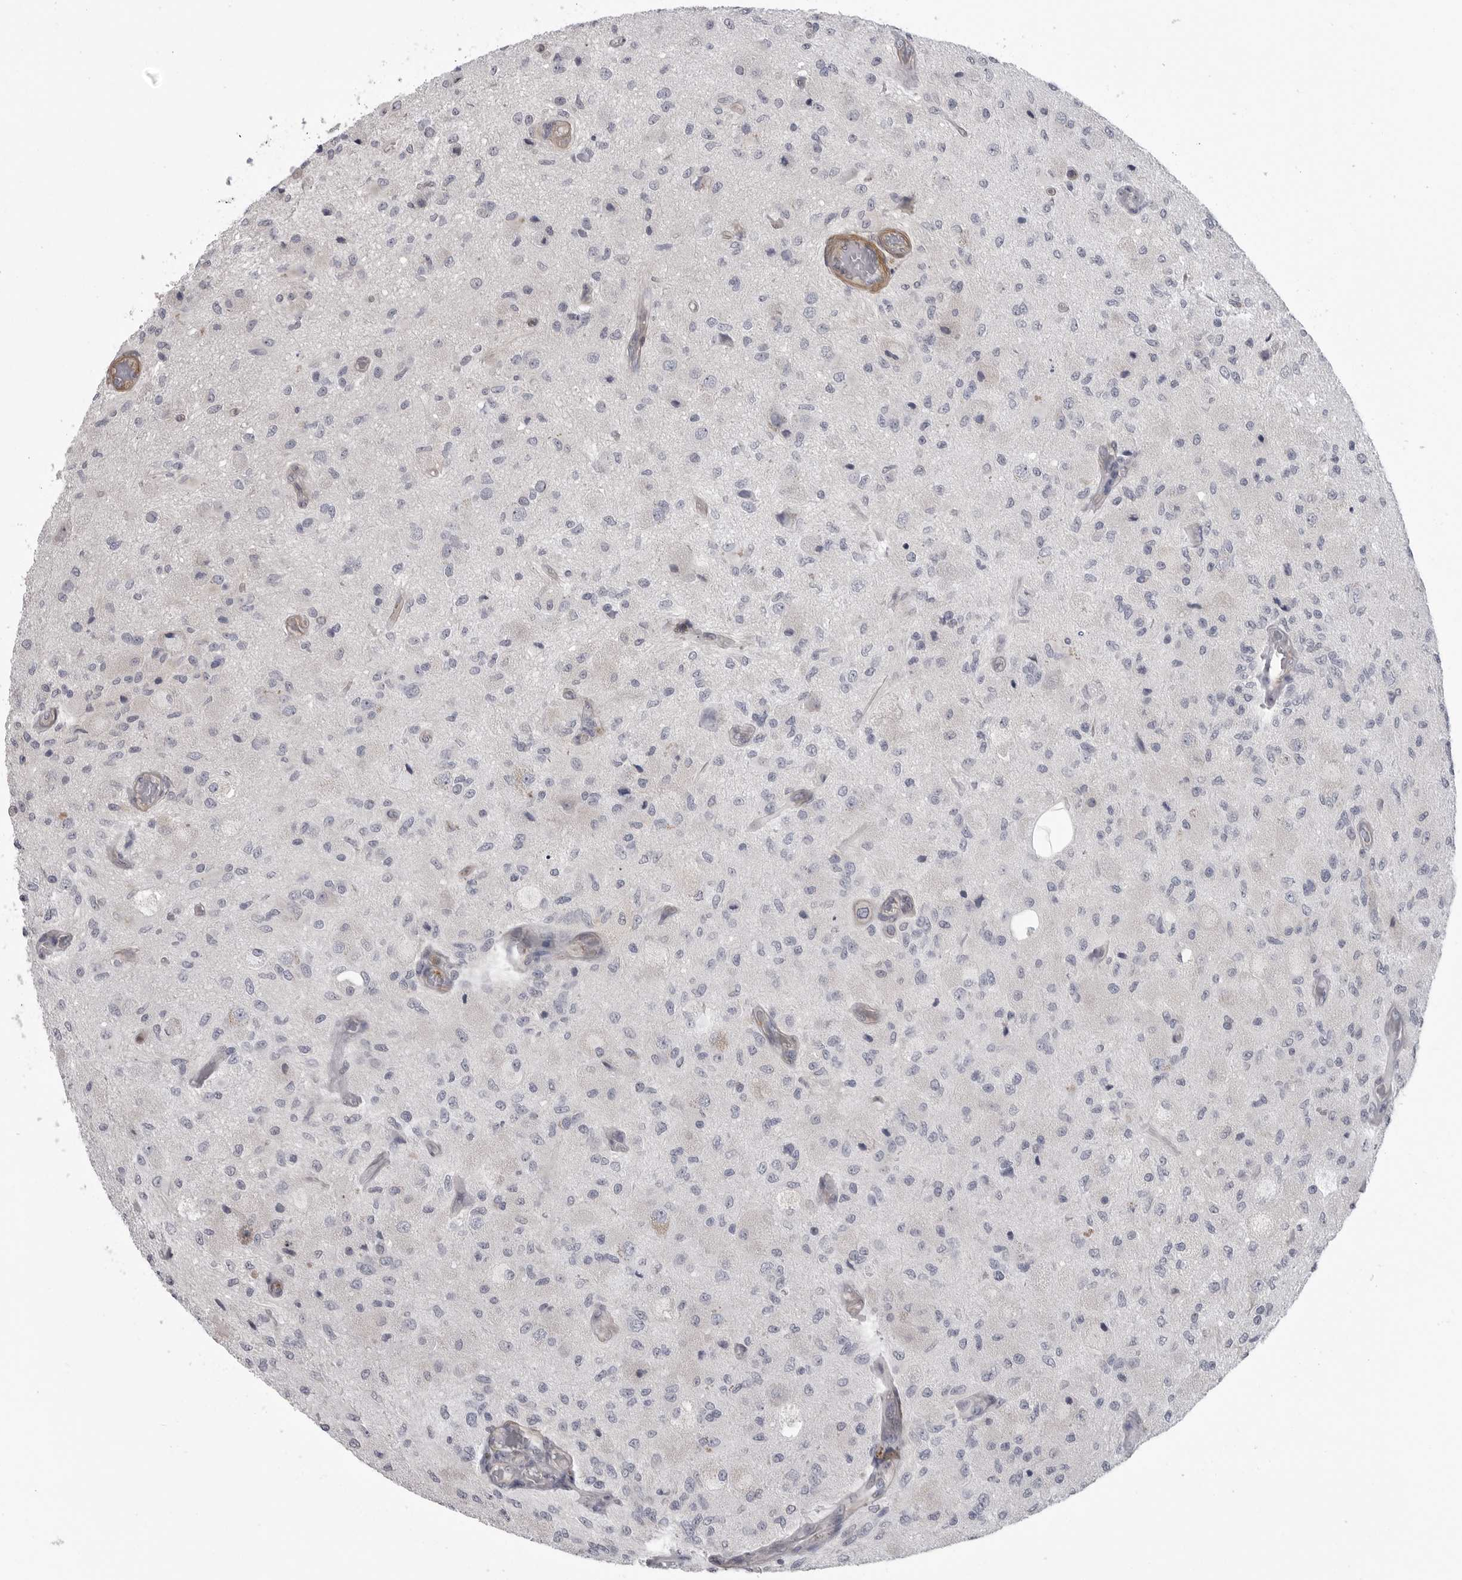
{"staining": {"intensity": "negative", "quantity": "none", "location": "none"}, "tissue": "glioma", "cell_type": "Tumor cells", "image_type": "cancer", "snomed": [{"axis": "morphology", "description": "Normal tissue, NOS"}, {"axis": "morphology", "description": "Glioma, malignant, High grade"}, {"axis": "topography", "description": "Cerebral cortex"}], "caption": "High-grade glioma (malignant) was stained to show a protein in brown. There is no significant expression in tumor cells.", "gene": "SCP2", "patient": {"sex": "male", "age": 77}}